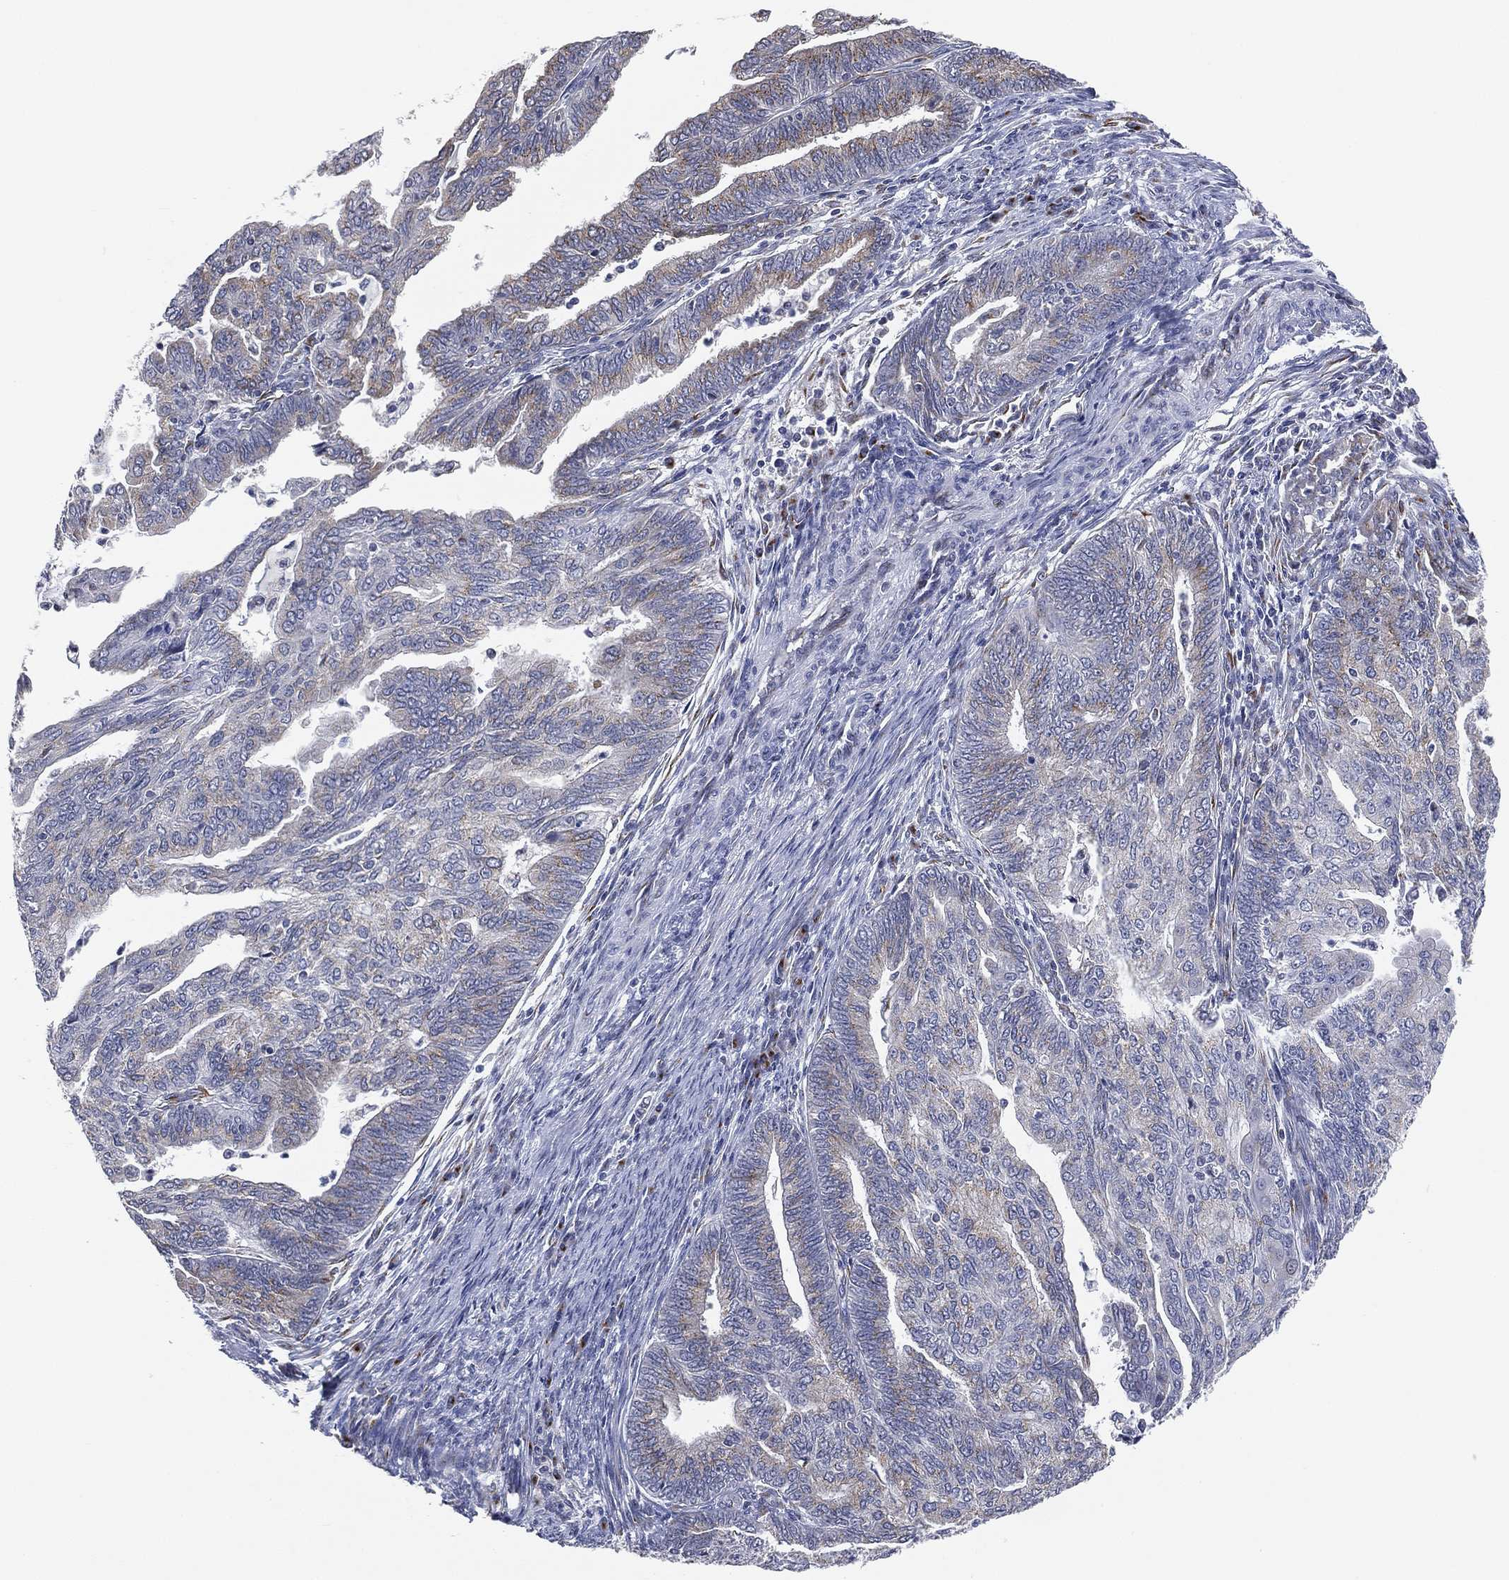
{"staining": {"intensity": "moderate", "quantity": "<25%", "location": "cytoplasmic/membranous"}, "tissue": "endometrial cancer", "cell_type": "Tumor cells", "image_type": "cancer", "snomed": [{"axis": "morphology", "description": "Adenocarcinoma, NOS"}, {"axis": "topography", "description": "Endometrium"}], "caption": "The immunohistochemical stain shows moderate cytoplasmic/membranous staining in tumor cells of endometrial adenocarcinoma tissue. Nuclei are stained in blue.", "gene": "TICAM1", "patient": {"sex": "female", "age": 82}}